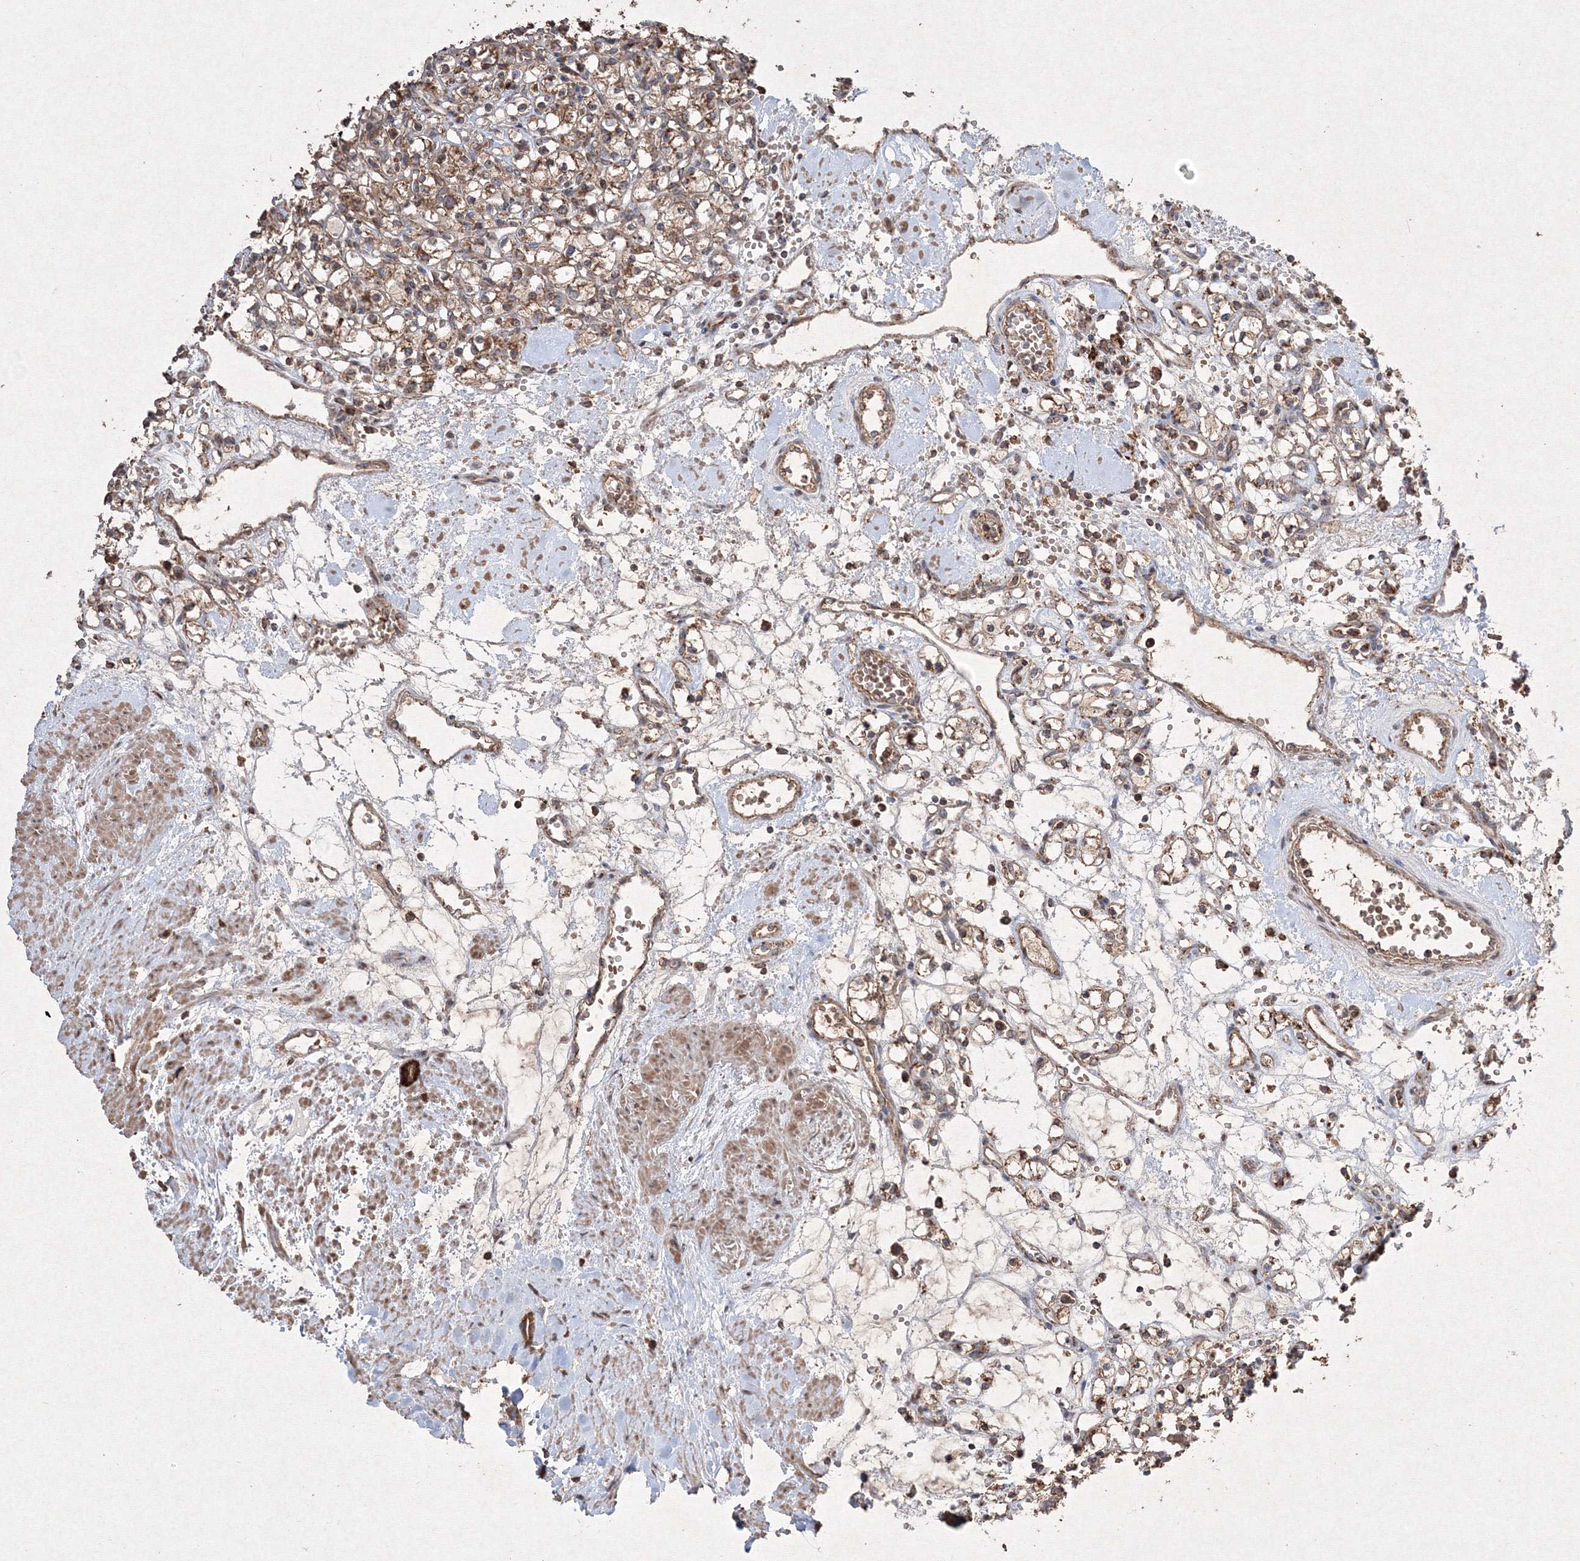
{"staining": {"intensity": "moderate", "quantity": ">75%", "location": "cytoplasmic/membranous"}, "tissue": "renal cancer", "cell_type": "Tumor cells", "image_type": "cancer", "snomed": [{"axis": "morphology", "description": "Adenocarcinoma, NOS"}, {"axis": "topography", "description": "Kidney"}], "caption": "Immunohistochemical staining of human renal cancer reveals moderate cytoplasmic/membranous protein expression in approximately >75% of tumor cells. Nuclei are stained in blue.", "gene": "GRSF1", "patient": {"sex": "female", "age": 59}}